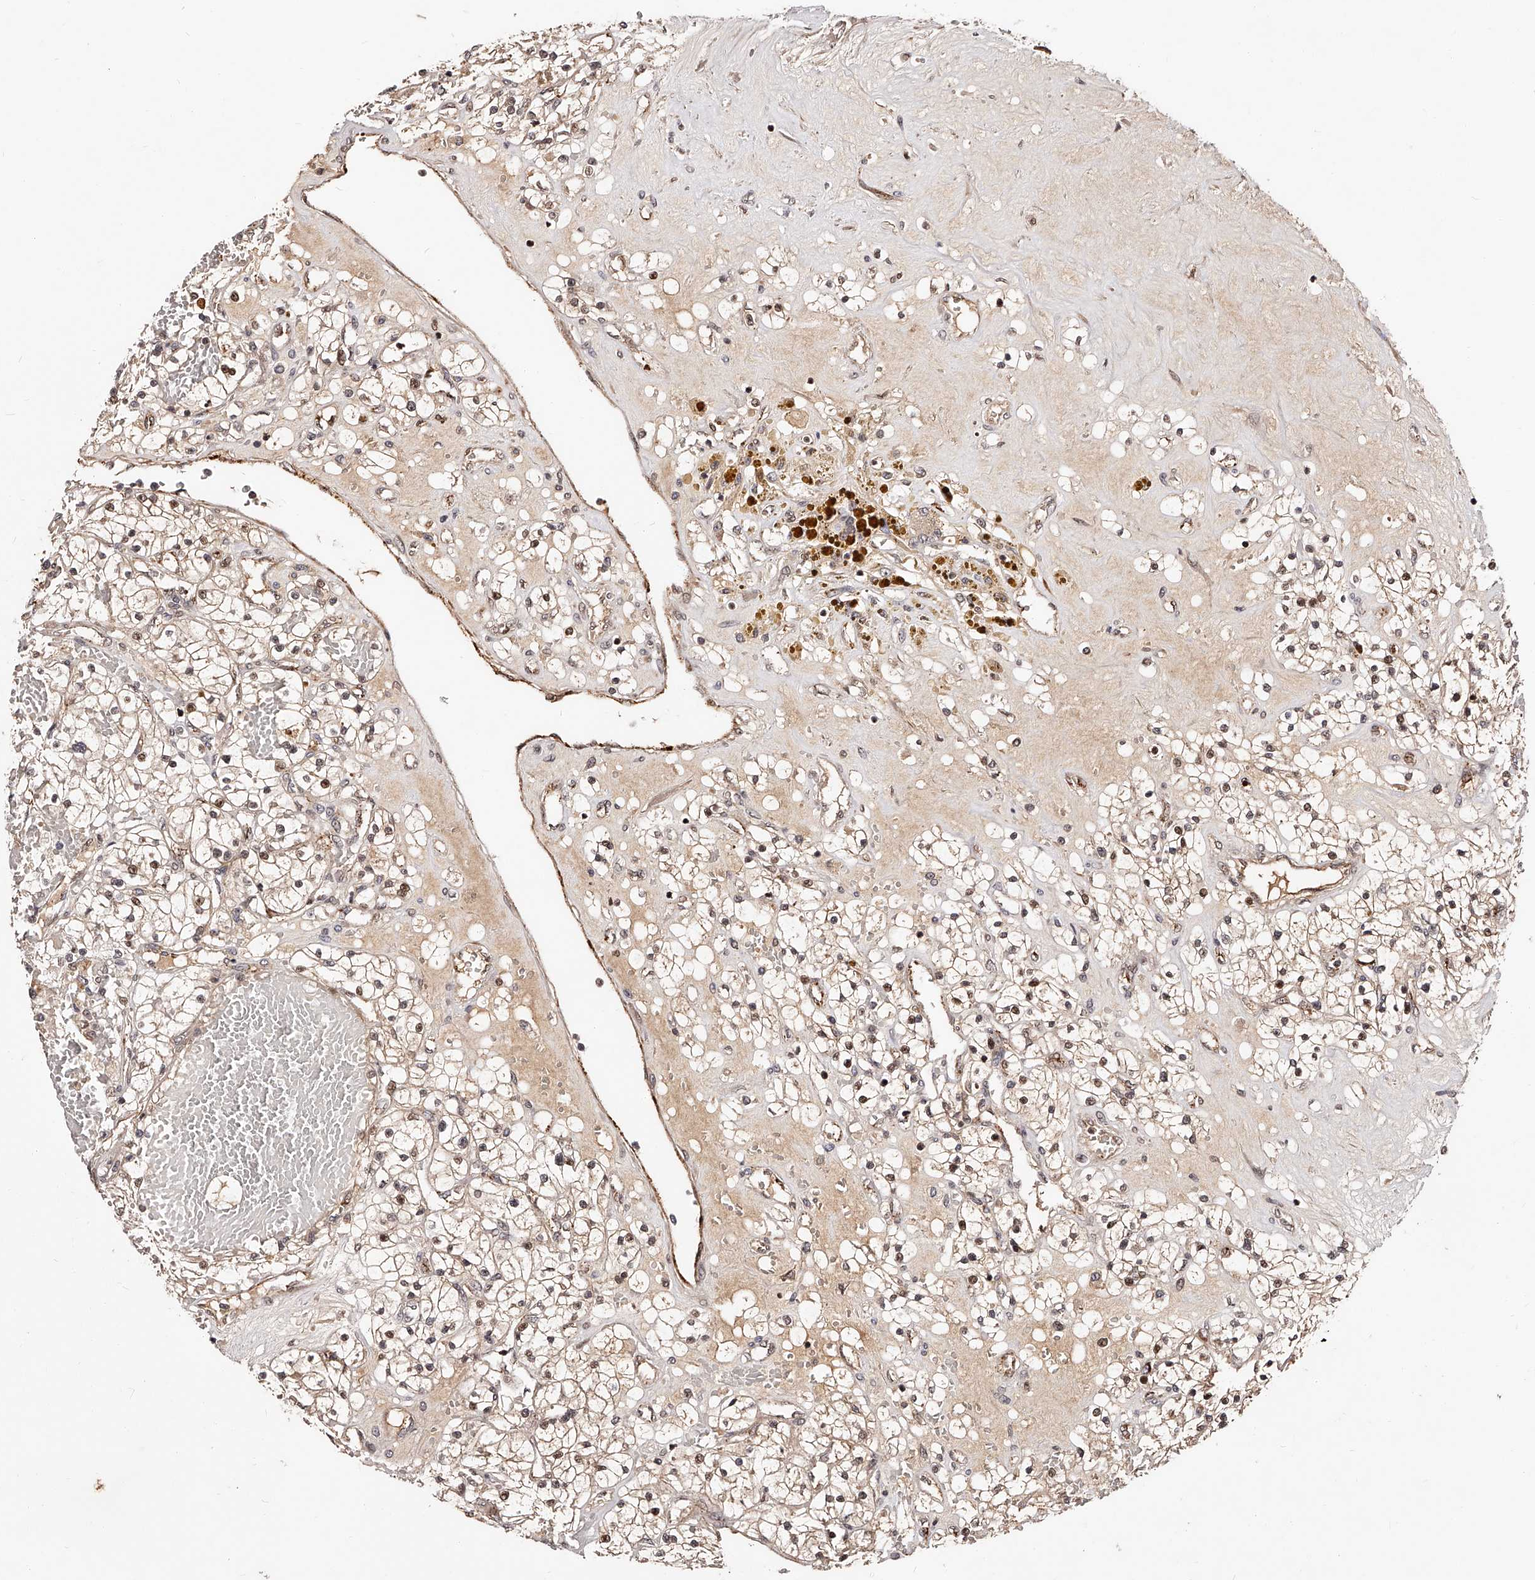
{"staining": {"intensity": "weak", "quantity": ">75%", "location": "nuclear"}, "tissue": "renal cancer", "cell_type": "Tumor cells", "image_type": "cancer", "snomed": [{"axis": "morphology", "description": "Normal tissue, NOS"}, {"axis": "morphology", "description": "Adenocarcinoma, NOS"}, {"axis": "topography", "description": "Kidney"}], "caption": "Protein staining shows weak nuclear positivity in approximately >75% of tumor cells in renal adenocarcinoma. (DAB IHC, brown staining for protein, blue staining for nuclei).", "gene": "CUL7", "patient": {"sex": "male", "age": 68}}